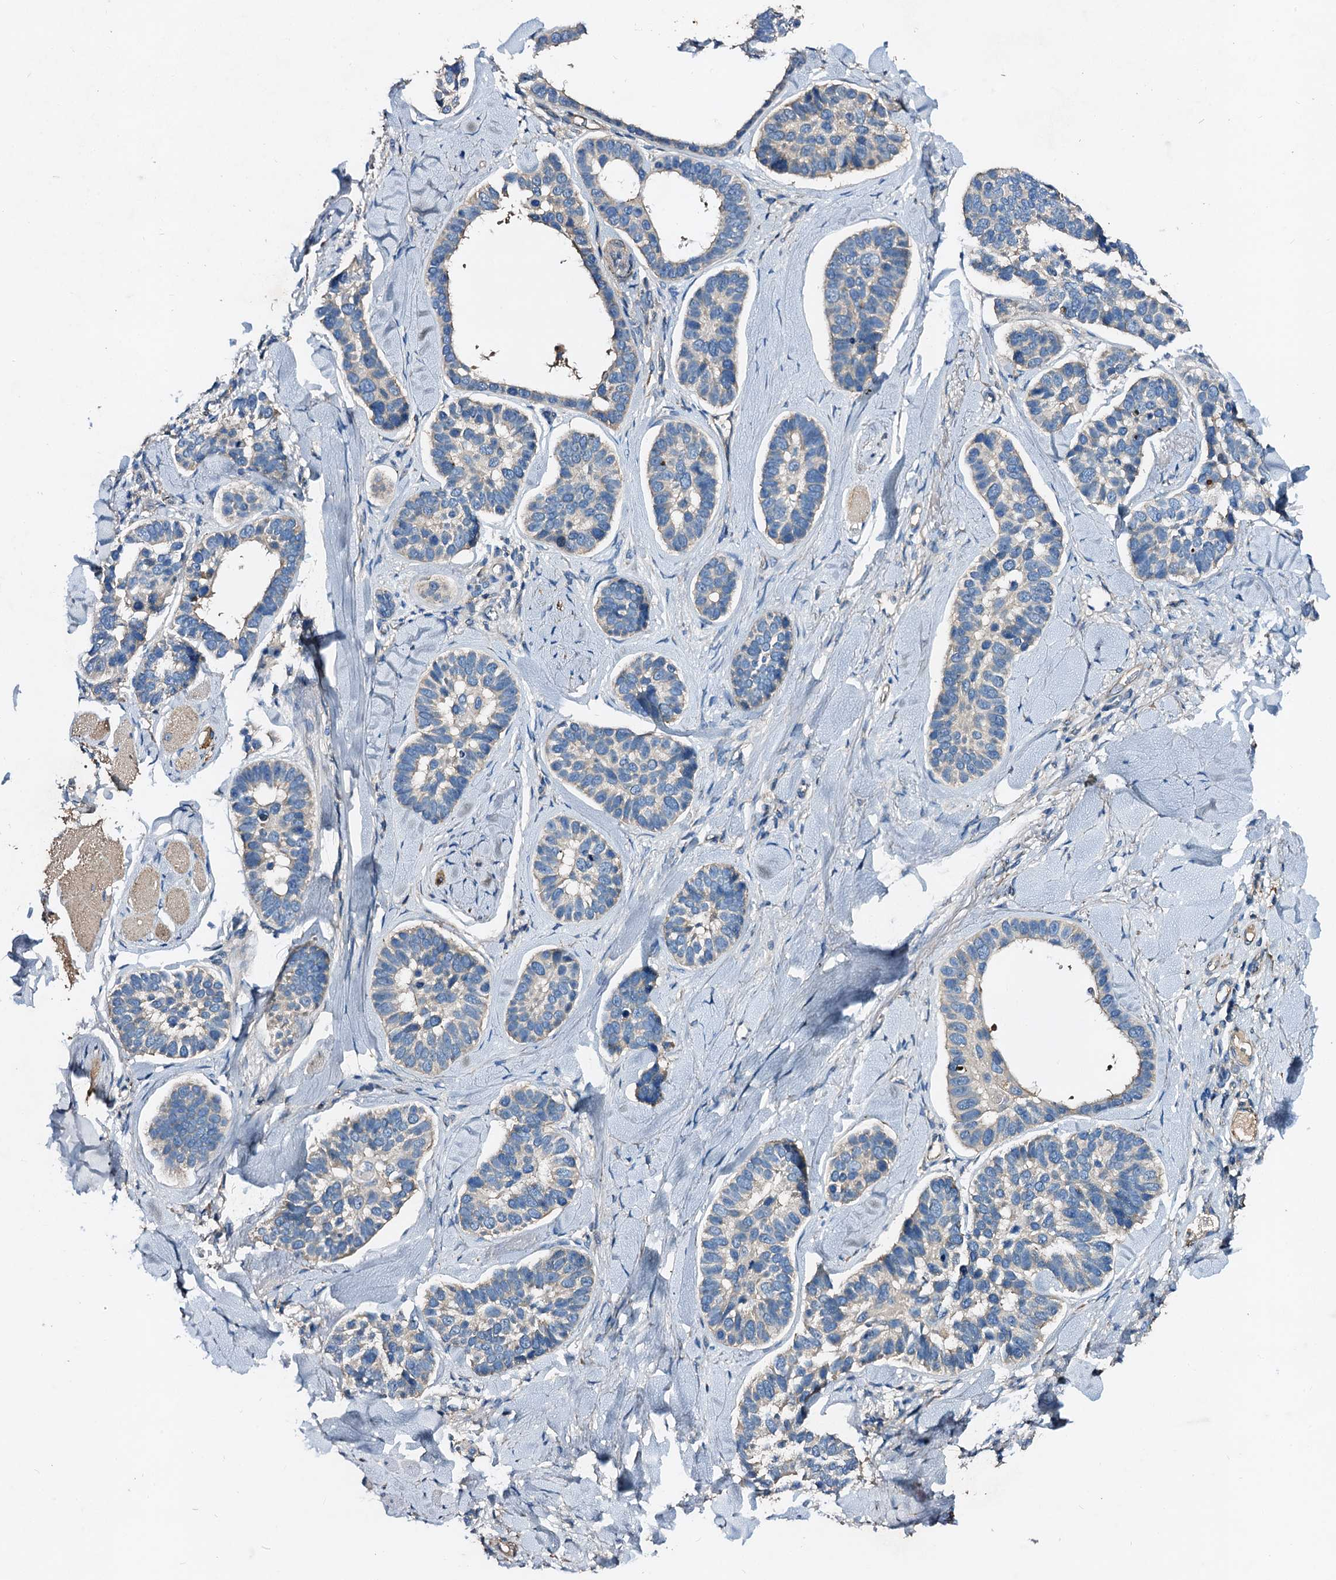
{"staining": {"intensity": "negative", "quantity": "none", "location": "none"}, "tissue": "skin cancer", "cell_type": "Tumor cells", "image_type": "cancer", "snomed": [{"axis": "morphology", "description": "Basal cell carcinoma"}, {"axis": "topography", "description": "Skin"}], "caption": "A micrograph of skin cancer stained for a protein shows no brown staining in tumor cells.", "gene": "FIBIN", "patient": {"sex": "male", "age": 62}}